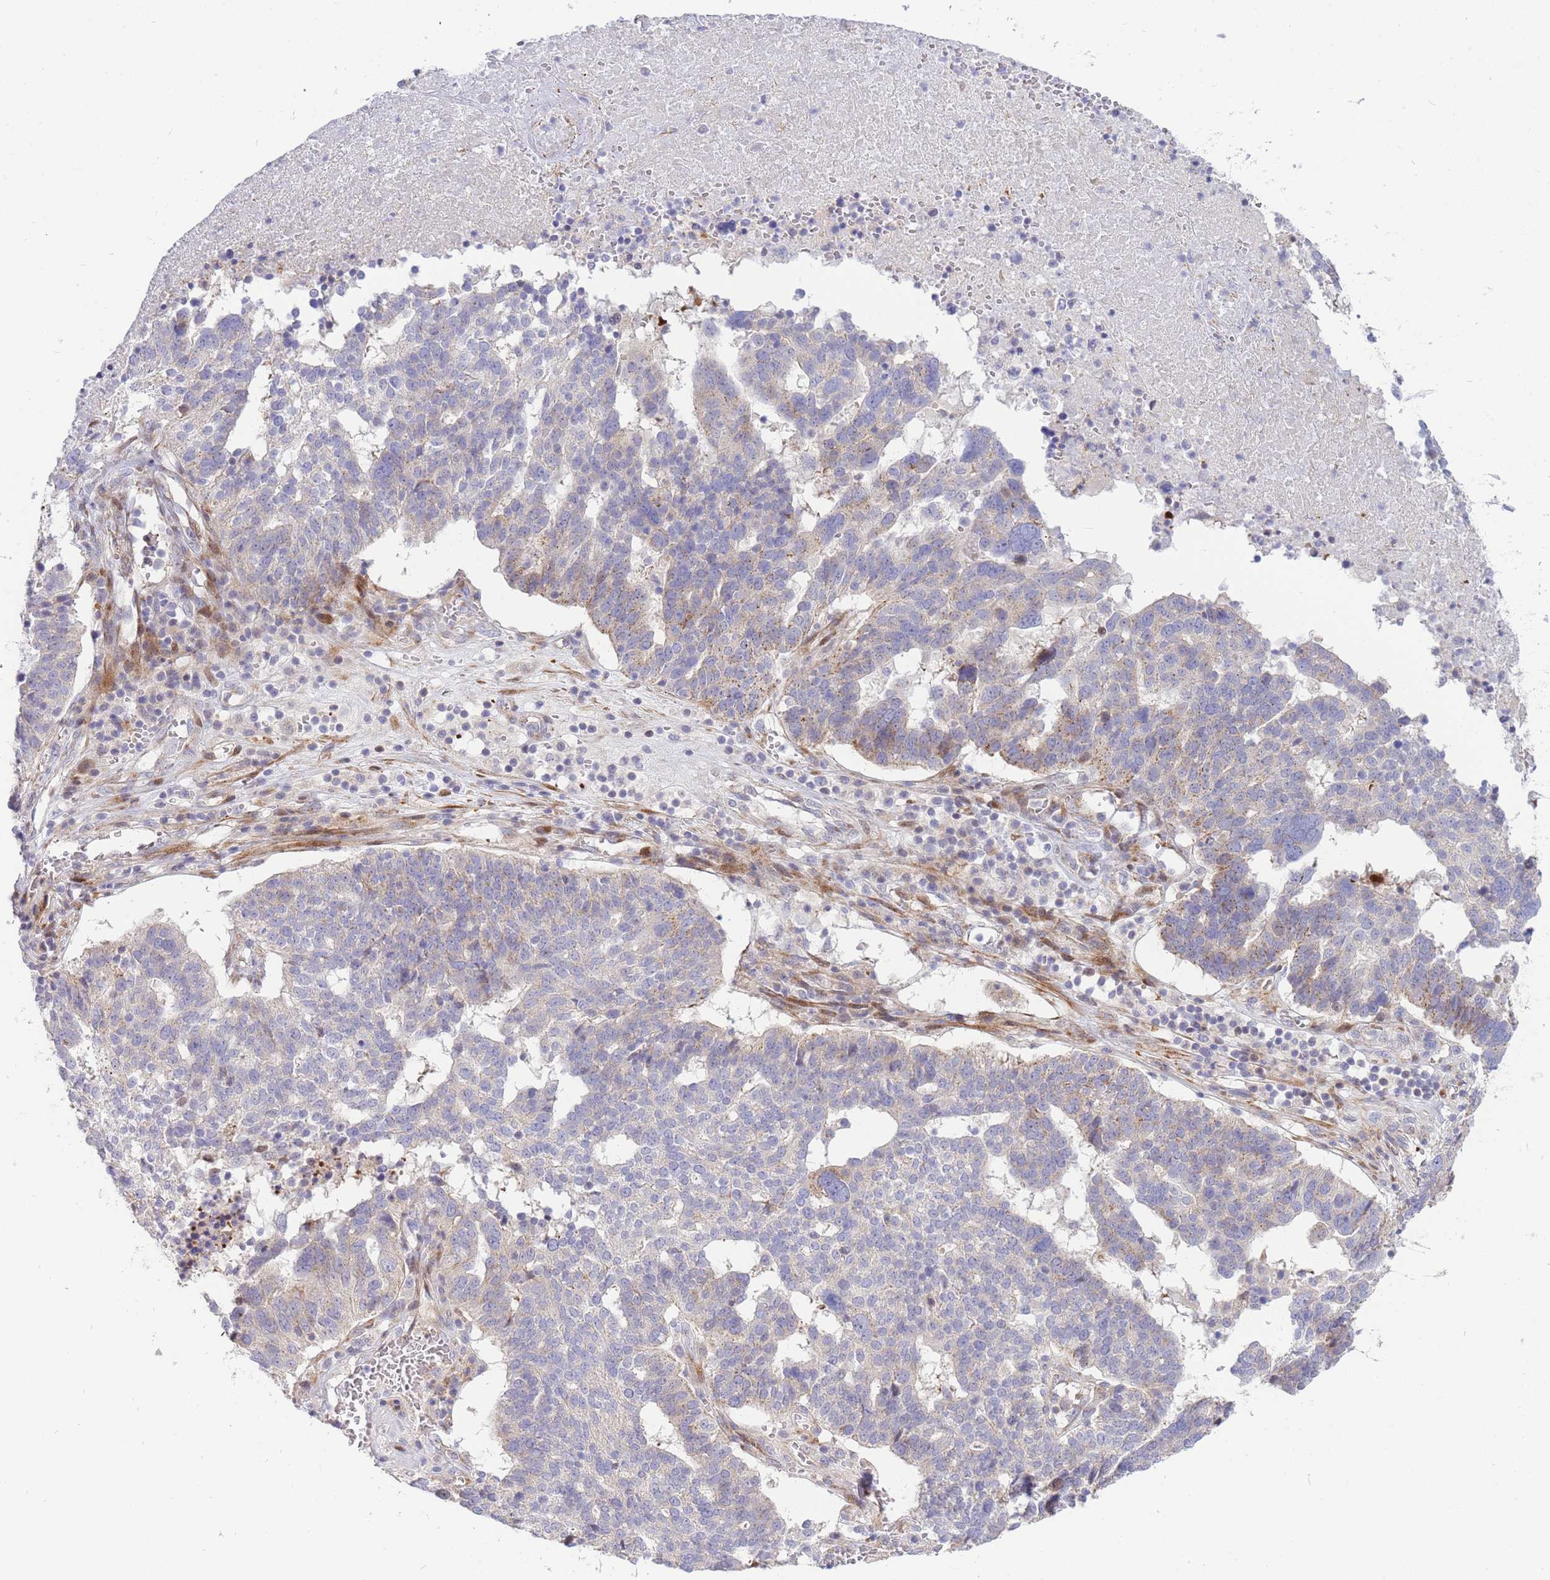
{"staining": {"intensity": "moderate", "quantity": "<25%", "location": "cytoplasmic/membranous"}, "tissue": "ovarian cancer", "cell_type": "Tumor cells", "image_type": "cancer", "snomed": [{"axis": "morphology", "description": "Cystadenocarcinoma, serous, NOS"}, {"axis": "topography", "description": "Ovary"}], "caption": "Immunohistochemical staining of serous cystadenocarcinoma (ovarian) displays moderate cytoplasmic/membranous protein expression in about <25% of tumor cells.", "gene": "ATP5MC2", "patient": {"sex": "female", "age": 59}}